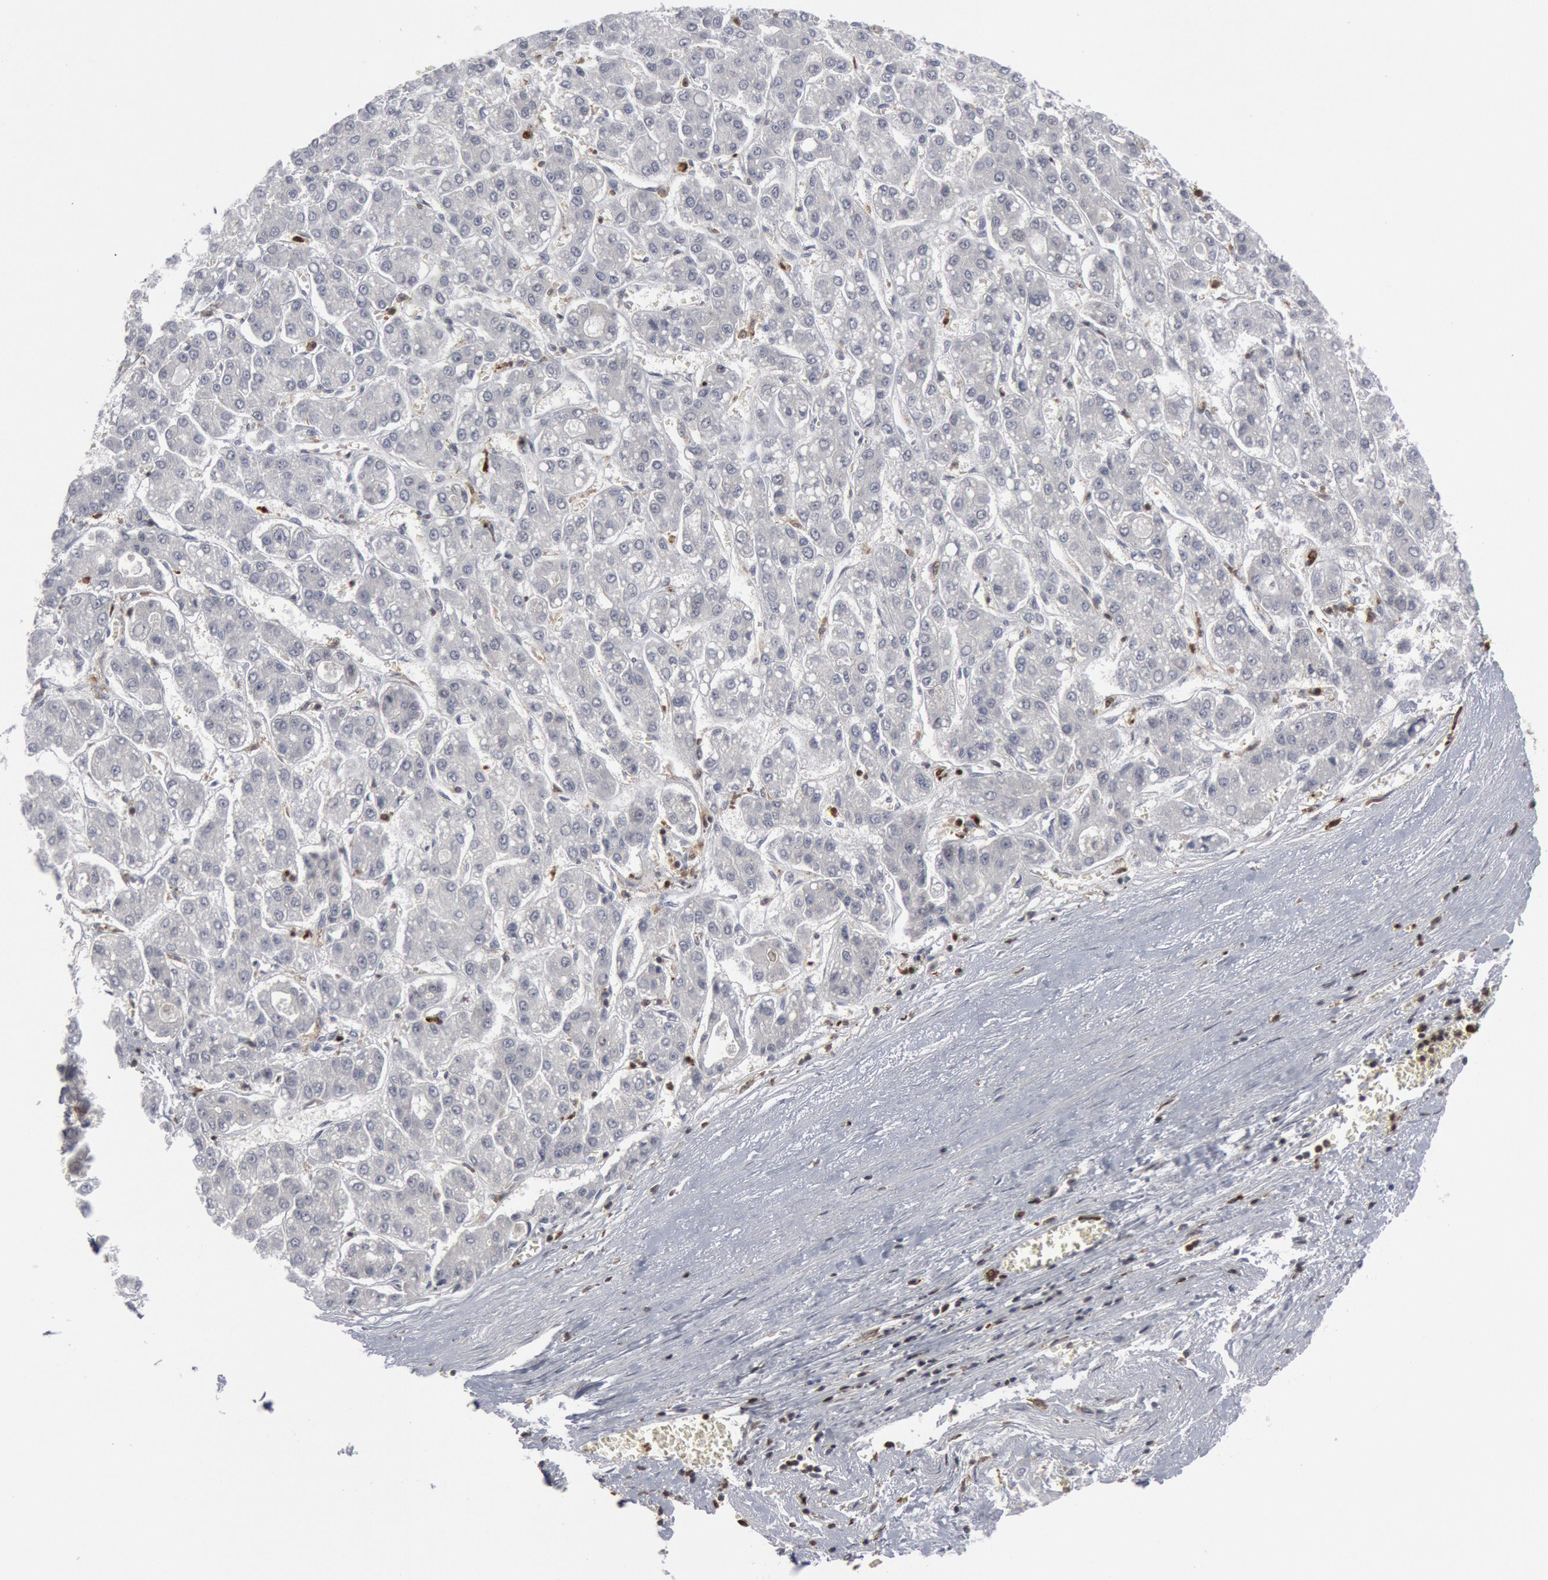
{"staining": {"intensity": "negative", "quantity": "none", "location": "none"}, "tissue": "liver cancer", "cell_type": "Tumor cells", "image_type": "cancer", "snomed": [{"axis": "morphology", "description": "Carcinoma, Hepatocellular, NOS"}, {"axis": "topography", "description": "Liver"}], "caption": "The histopathology image demonstrates no significant expression in tumor cells of liver cancer (hepatocellular carcinoma).", "gene": "PTPN6", "patient": {"sex": "male", "age": 69}}